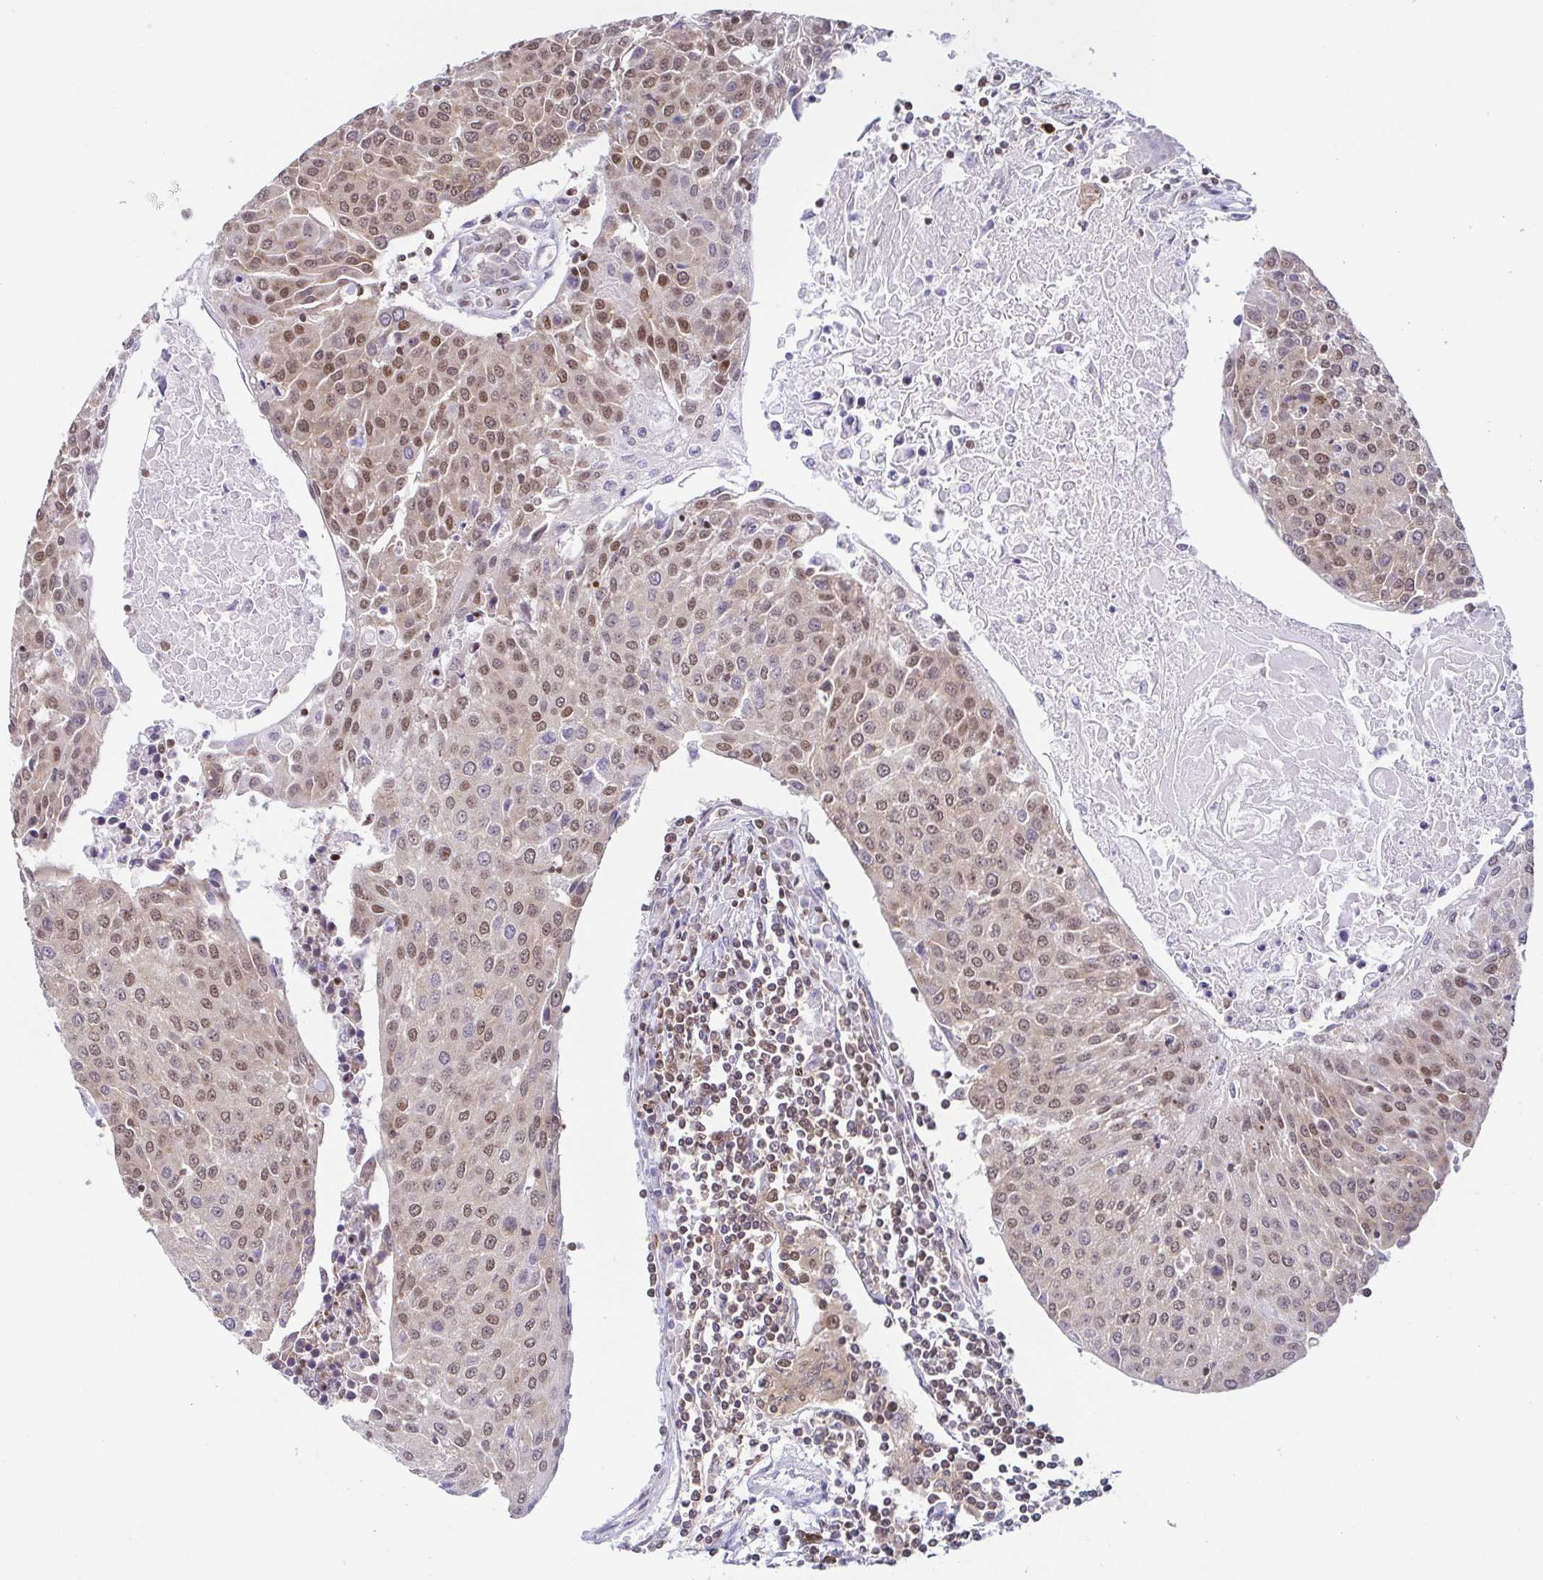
{"staining": {"intensity": "weak", "quantity": "25%-75%", "location": "nuclear"}, "tissue": "urothelial cancer", "cell_type": "Tumor cells", "image_type": "cancer", "snomed": [{"axis": "morphology", "description": "Urothelial carcinoma, High grade"}, {"axis": "topography", "description": "Urinary bladder"}], "caption": "Immunohistochemical staining of urothelial cancer exhibits low levels of weak nuclear protein positivity in approximately 25%-75% of tumor cells.", "gene": "EWSR1", "patient": {"sex": "female", "age": 85}}